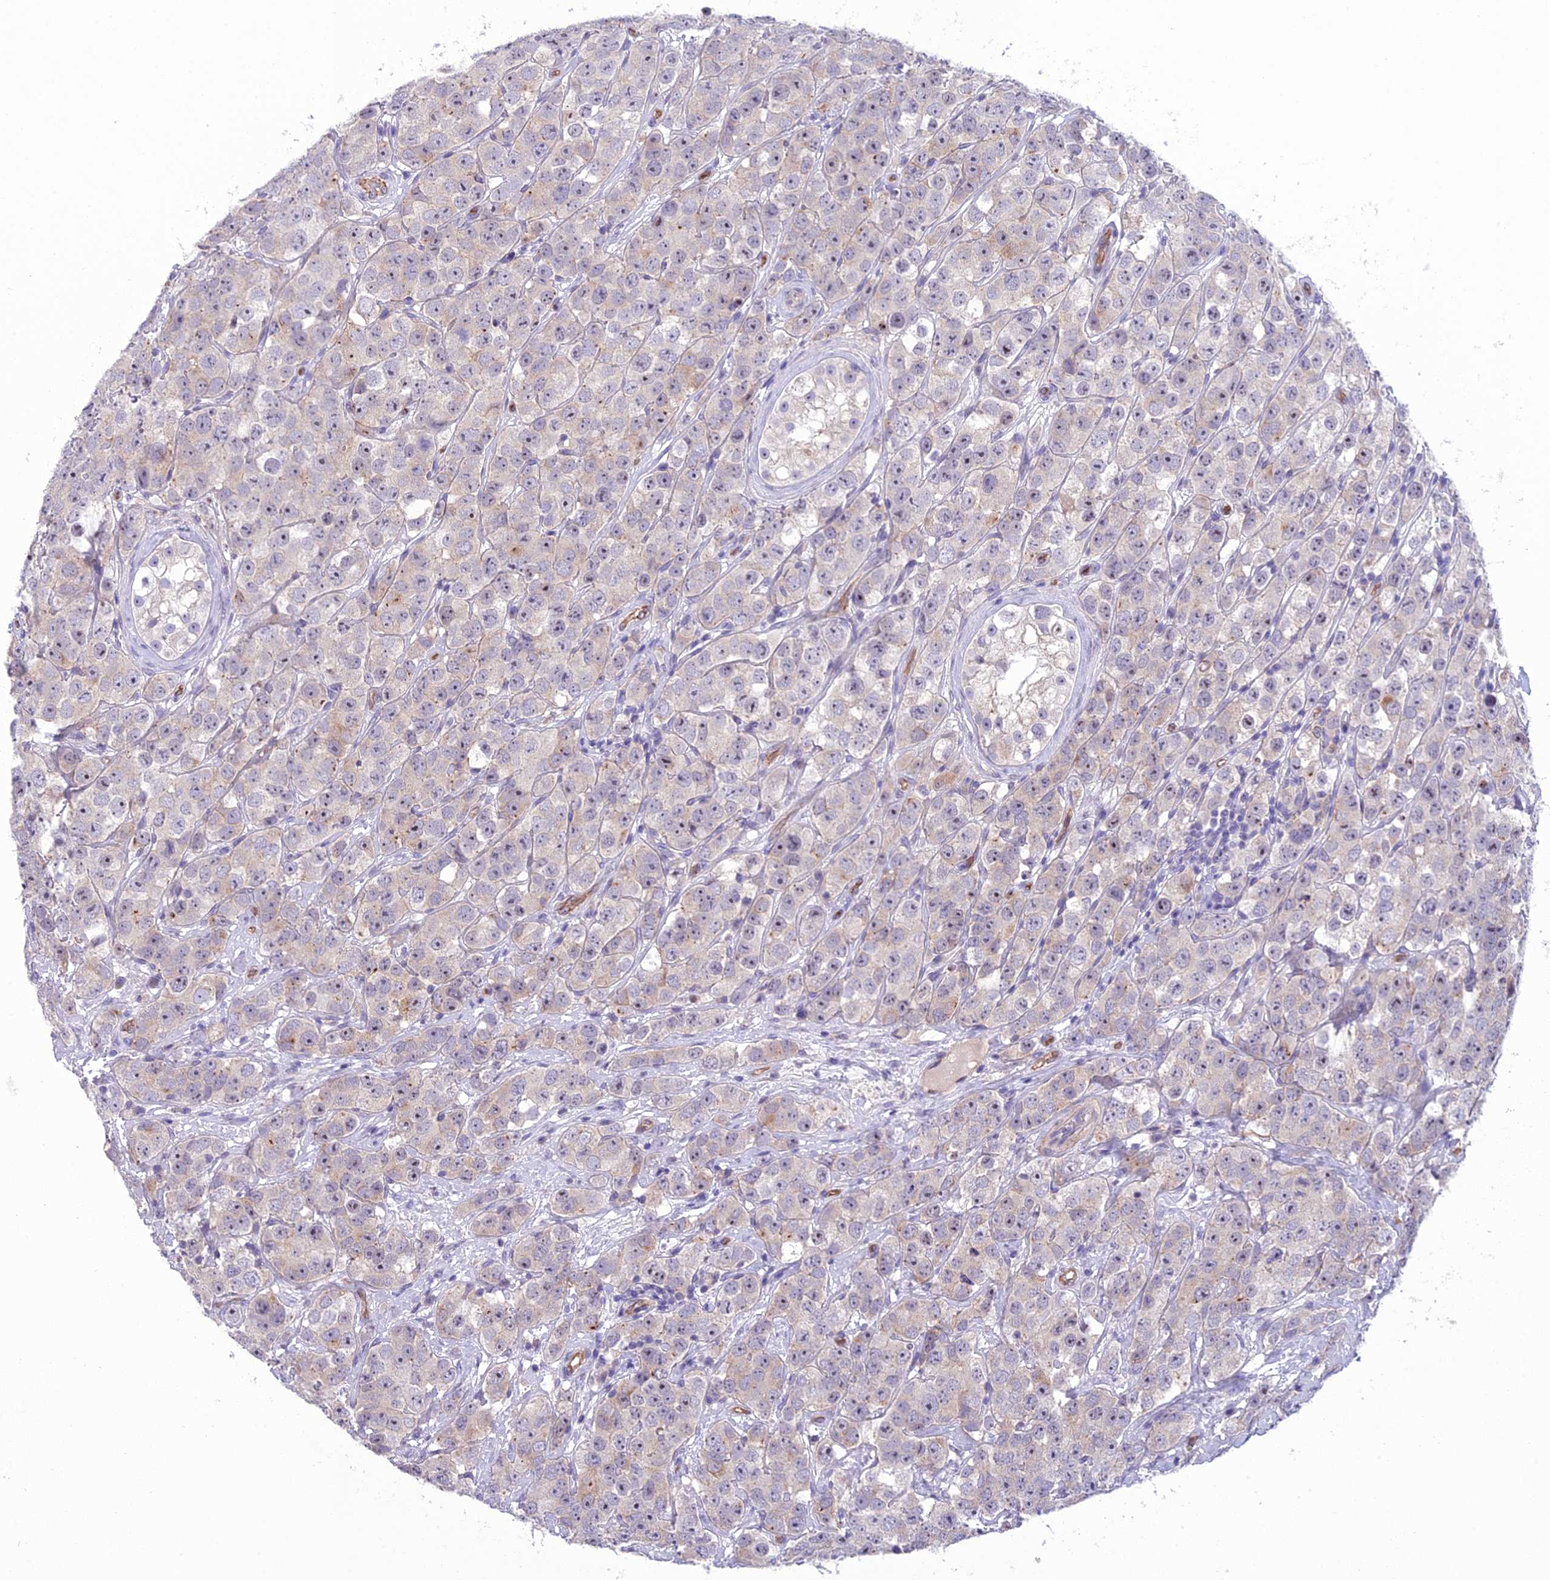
{"staining": {"intensity": "weak", "quantity": "<25%", "location": "cytoplasmic/membranous"}, "tissue": "testis cancer", "cell_type": "Tumor cells", "image_type": "cancer", "snomed": [{"axis": "morphology", "description": "Seminoma, NOS"}, {"axis": "topography", "description": "Testis"}], "caption": "This is an immunohistochemistry photomicrograph of human testis cancer. There is no positivity in tumor cells.", "gene": "BBS7", "patient": {"sex": "male", "age": 28}}